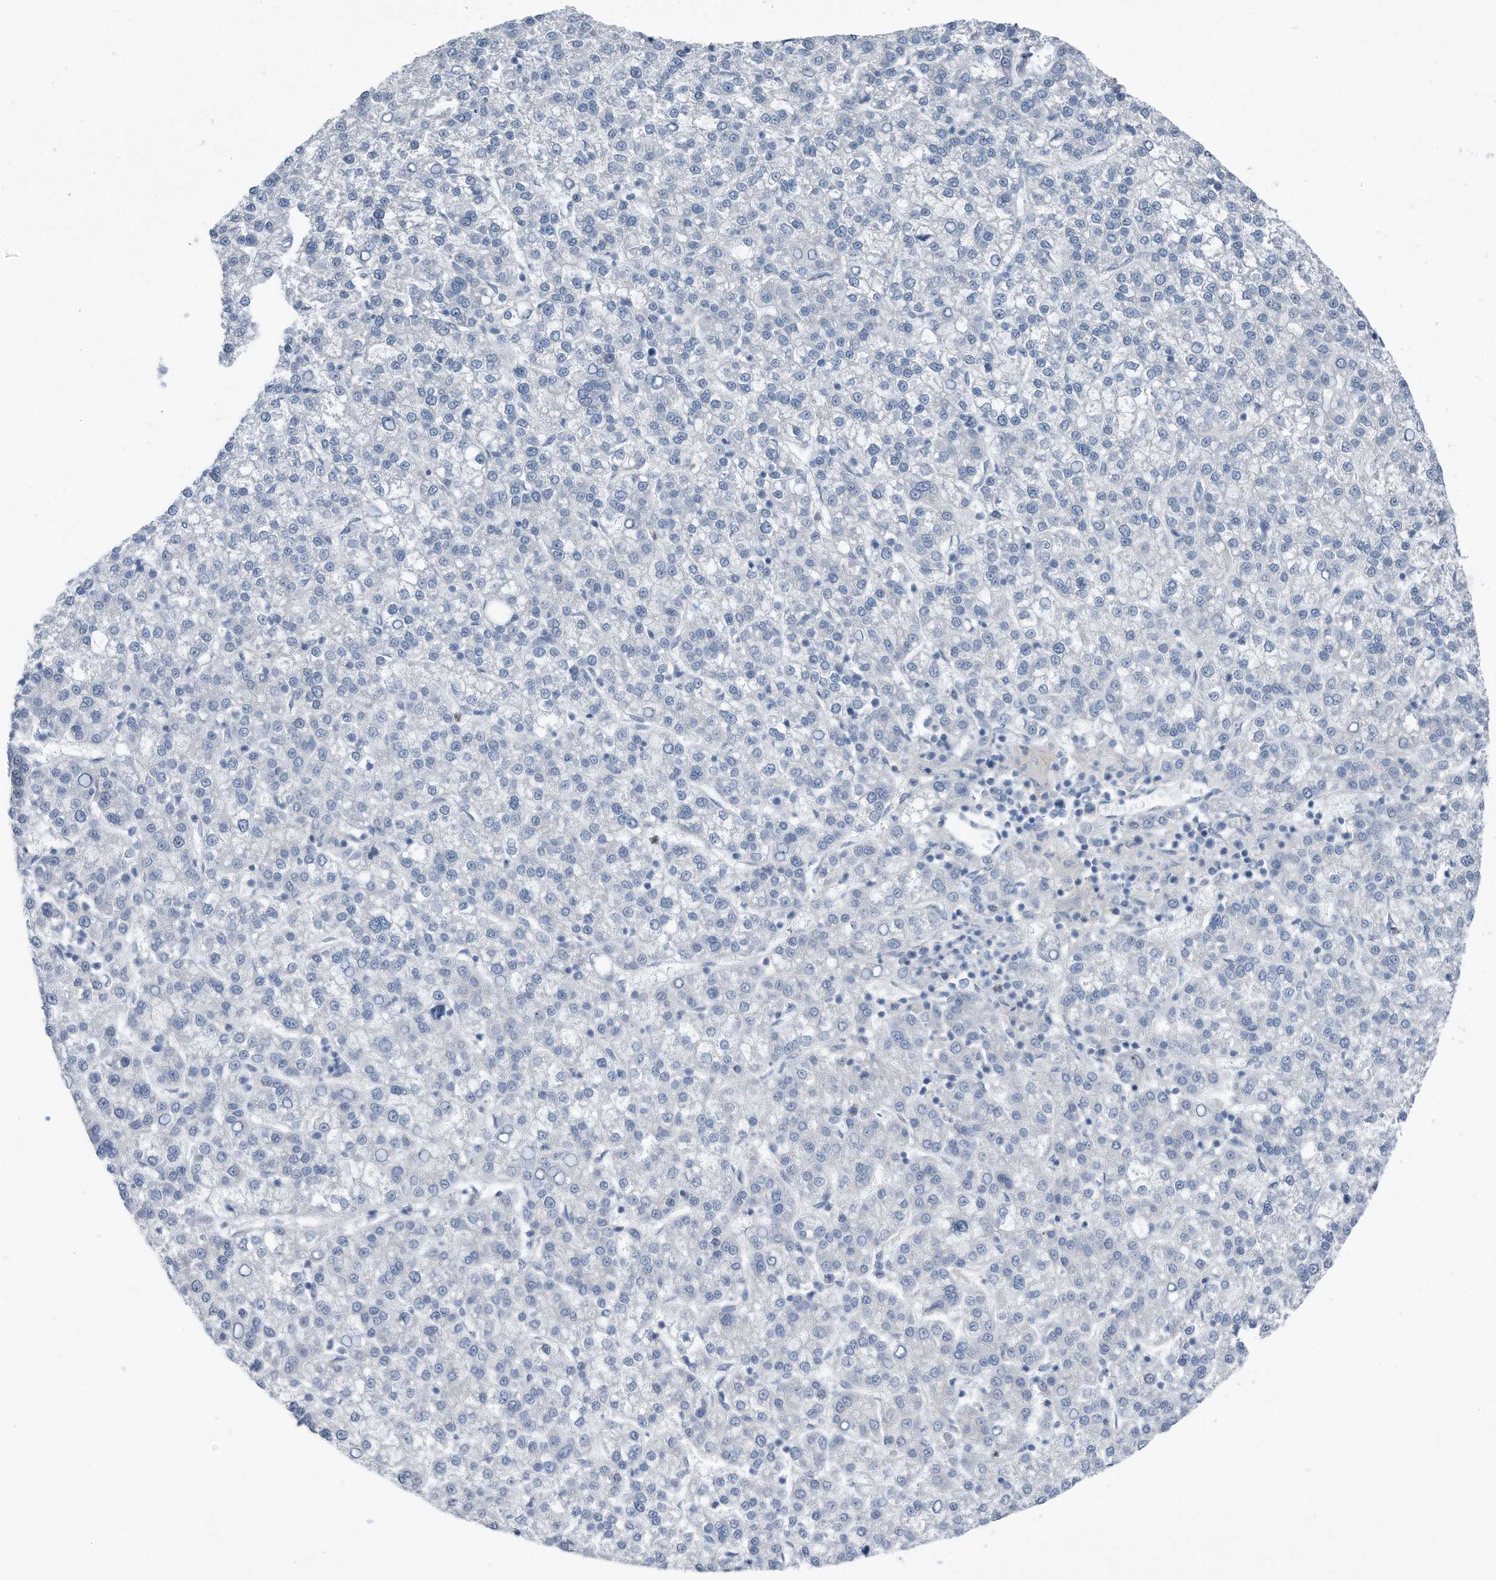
{"staining": {"intensity": "negative", "quantity": "none", "location": "none"}, "tissue": "liver cancer", "cell_type": "Tumor cells", "image_type": "cancer", "snomed": [{"axis": "morphology", "description": "Carcinoma, Hepatocellular, NOS"}, {"axis": "topography", "description": "Liver"}], "caption": "IHC of human liver cancer exhibits no staining in tumor cells.", "gene": "YRDC", "patient": {"sex": "female", "age": 58}}